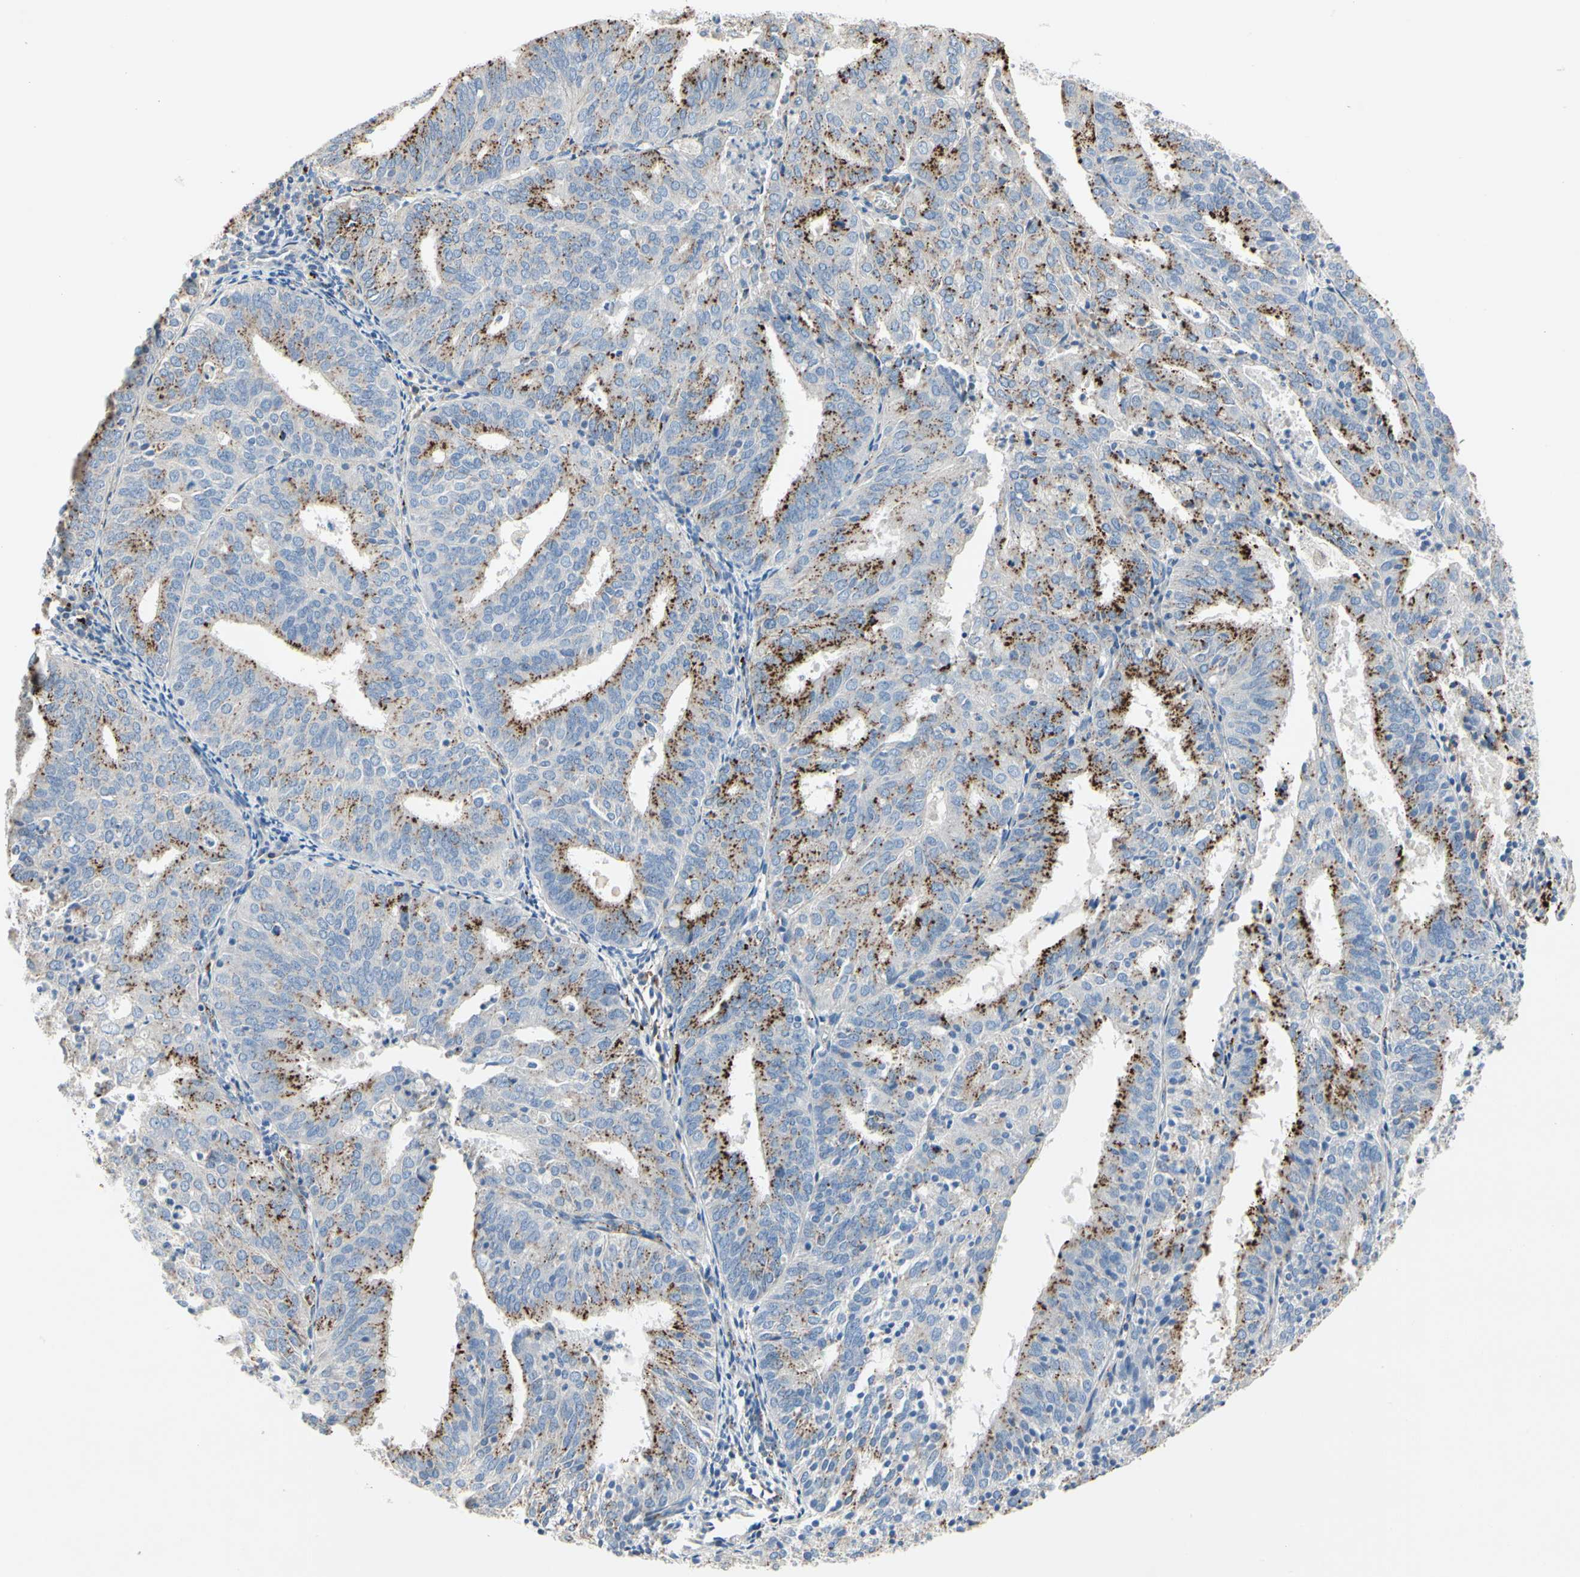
{"staining": {"intensity": "strong", "quantity": ">75%", "location": "cytoplasmic/membranous"}, "tissue": "endometrial cancer", "cell_type": "Tumor cells", "image_type": "cancer", "snomed": [{"axis": "morphology", "description": "Adenocarcinoma, NOS"}, {"axis": "topography", "description": "Uterus"}], "caption": "Immunohistochemical staining of human adenocarcinoma (endometrial) reveals high levels of strong cytoplasmic/membranous positivity in approximately >75% of tumor cells. (brown staining indicates protein expression, while blue staining denotes nuclei).", "gene": "RETSAT", "patient": {"sex": "female", "age": 60}}